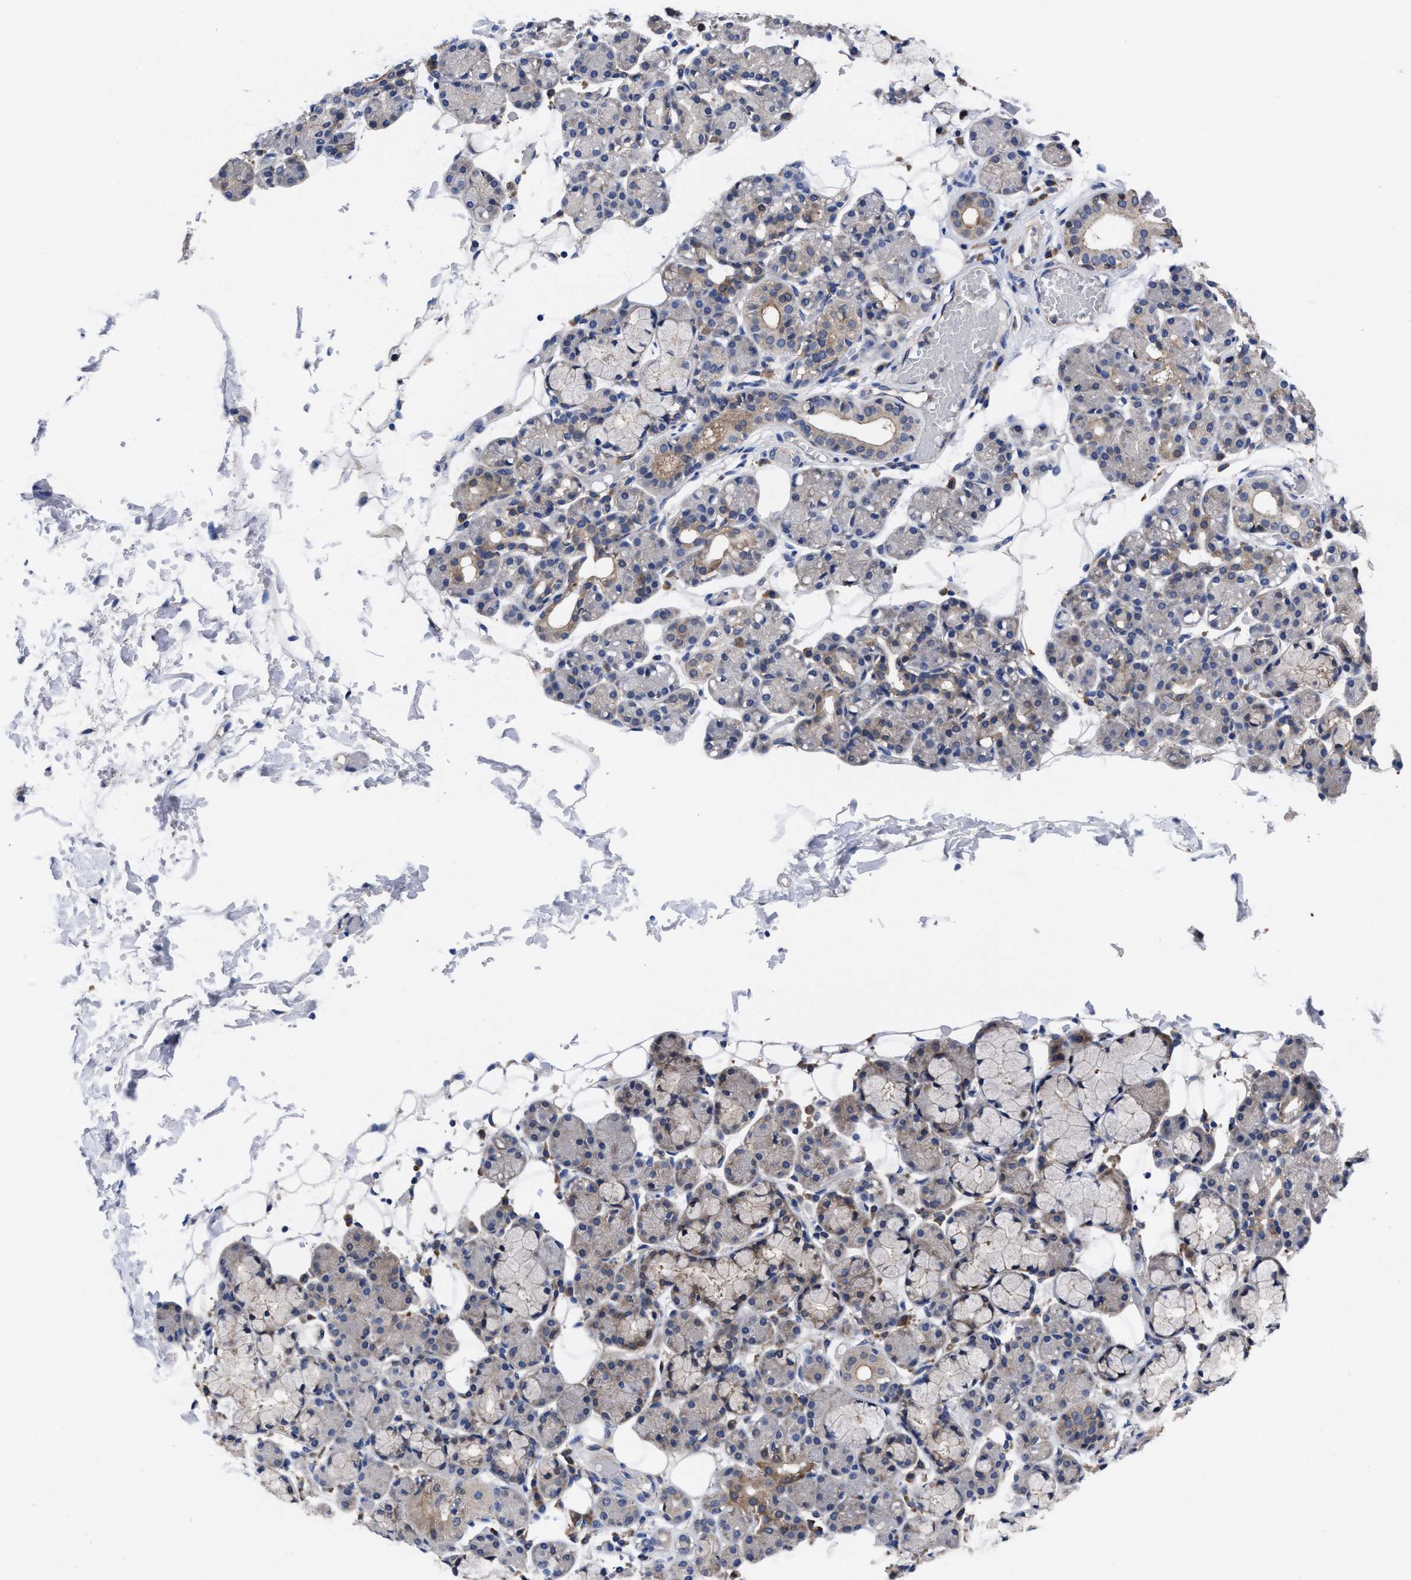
{"staining": {"intensity": "weak", "quantity": "25%-75%", "location": "cytoplasmic/membranous"}, "tissue": "salivary gland", "cell_type": "Glandular cells", "image_type": "normal", "snomed": [{"axis": "morphology", "description": "Normal tissue, NOS"}, {"axis": "topography", "description": "Salivary gland"}], "caption": "About 25%-75% of glandular cells in benign human salivary gland display weak cytoplasmic/membranous protein positivity as visualized by brown immunohistochemical staining.", "gene": "TXNDC17", "patient": {"sex": "male", "age": 63}}